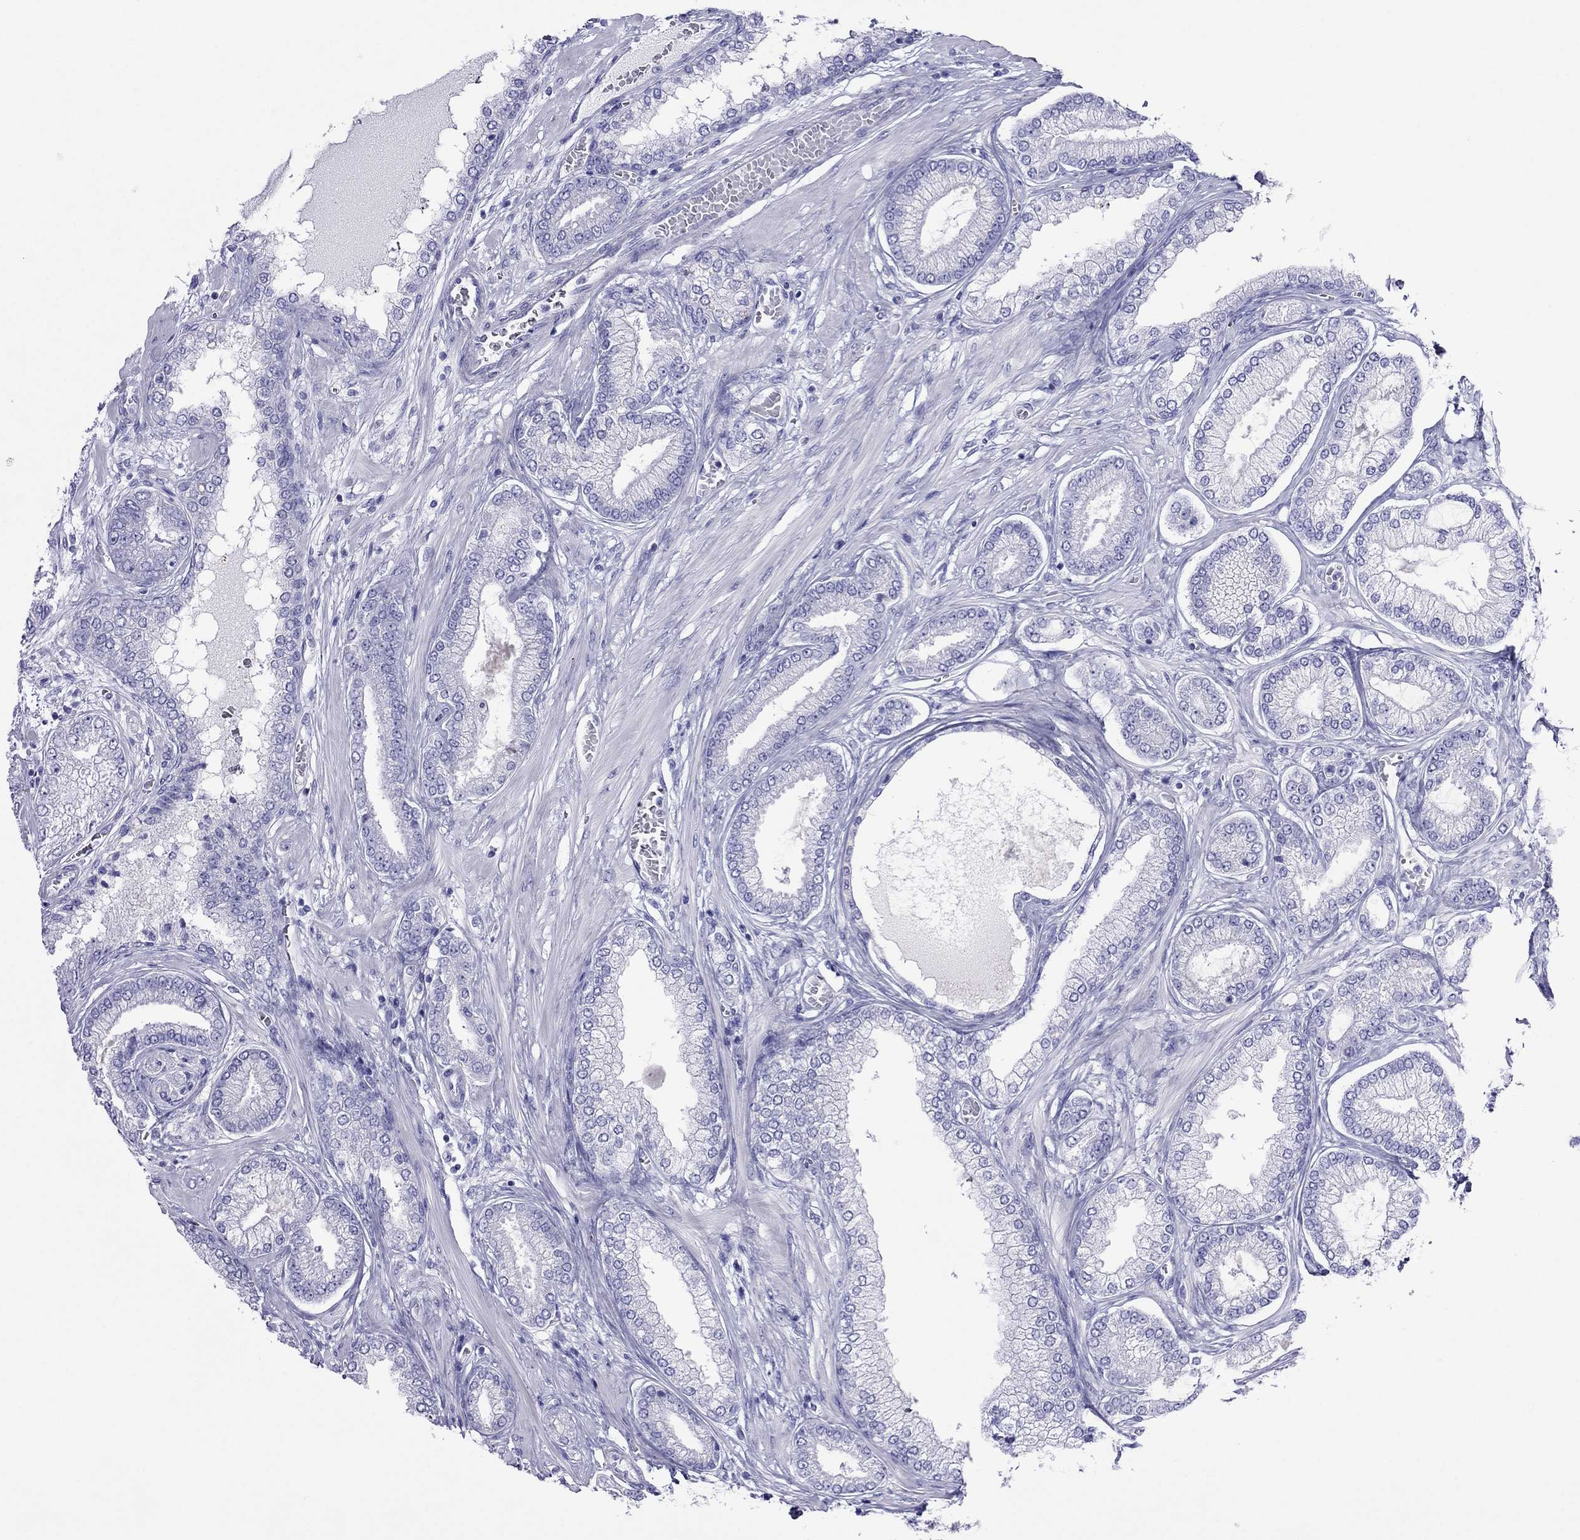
{"staining": {"intensity": "negative", "quantity": "none", "location": "none"}, "tissue": "prostate cancer", "cell_type": "Tumor cells", "image_type": "cancer", "snomed": [{"axis": "morphology", "description": "Adenocarcinoma, Low grade"}, {"axis": "topography", "description": "Prostate"}], "caption": "IHC photomicrograph of neoplastic tissue: low-grade adenocarcinoma (prostate) stained with DAB exhibits no significant protein expression in tumor cells. (DAB immunohistochemistry with hematoxylin counter stain).", "gene": "PCDHA6", "patient": {"sex": "male", "age": 57}}